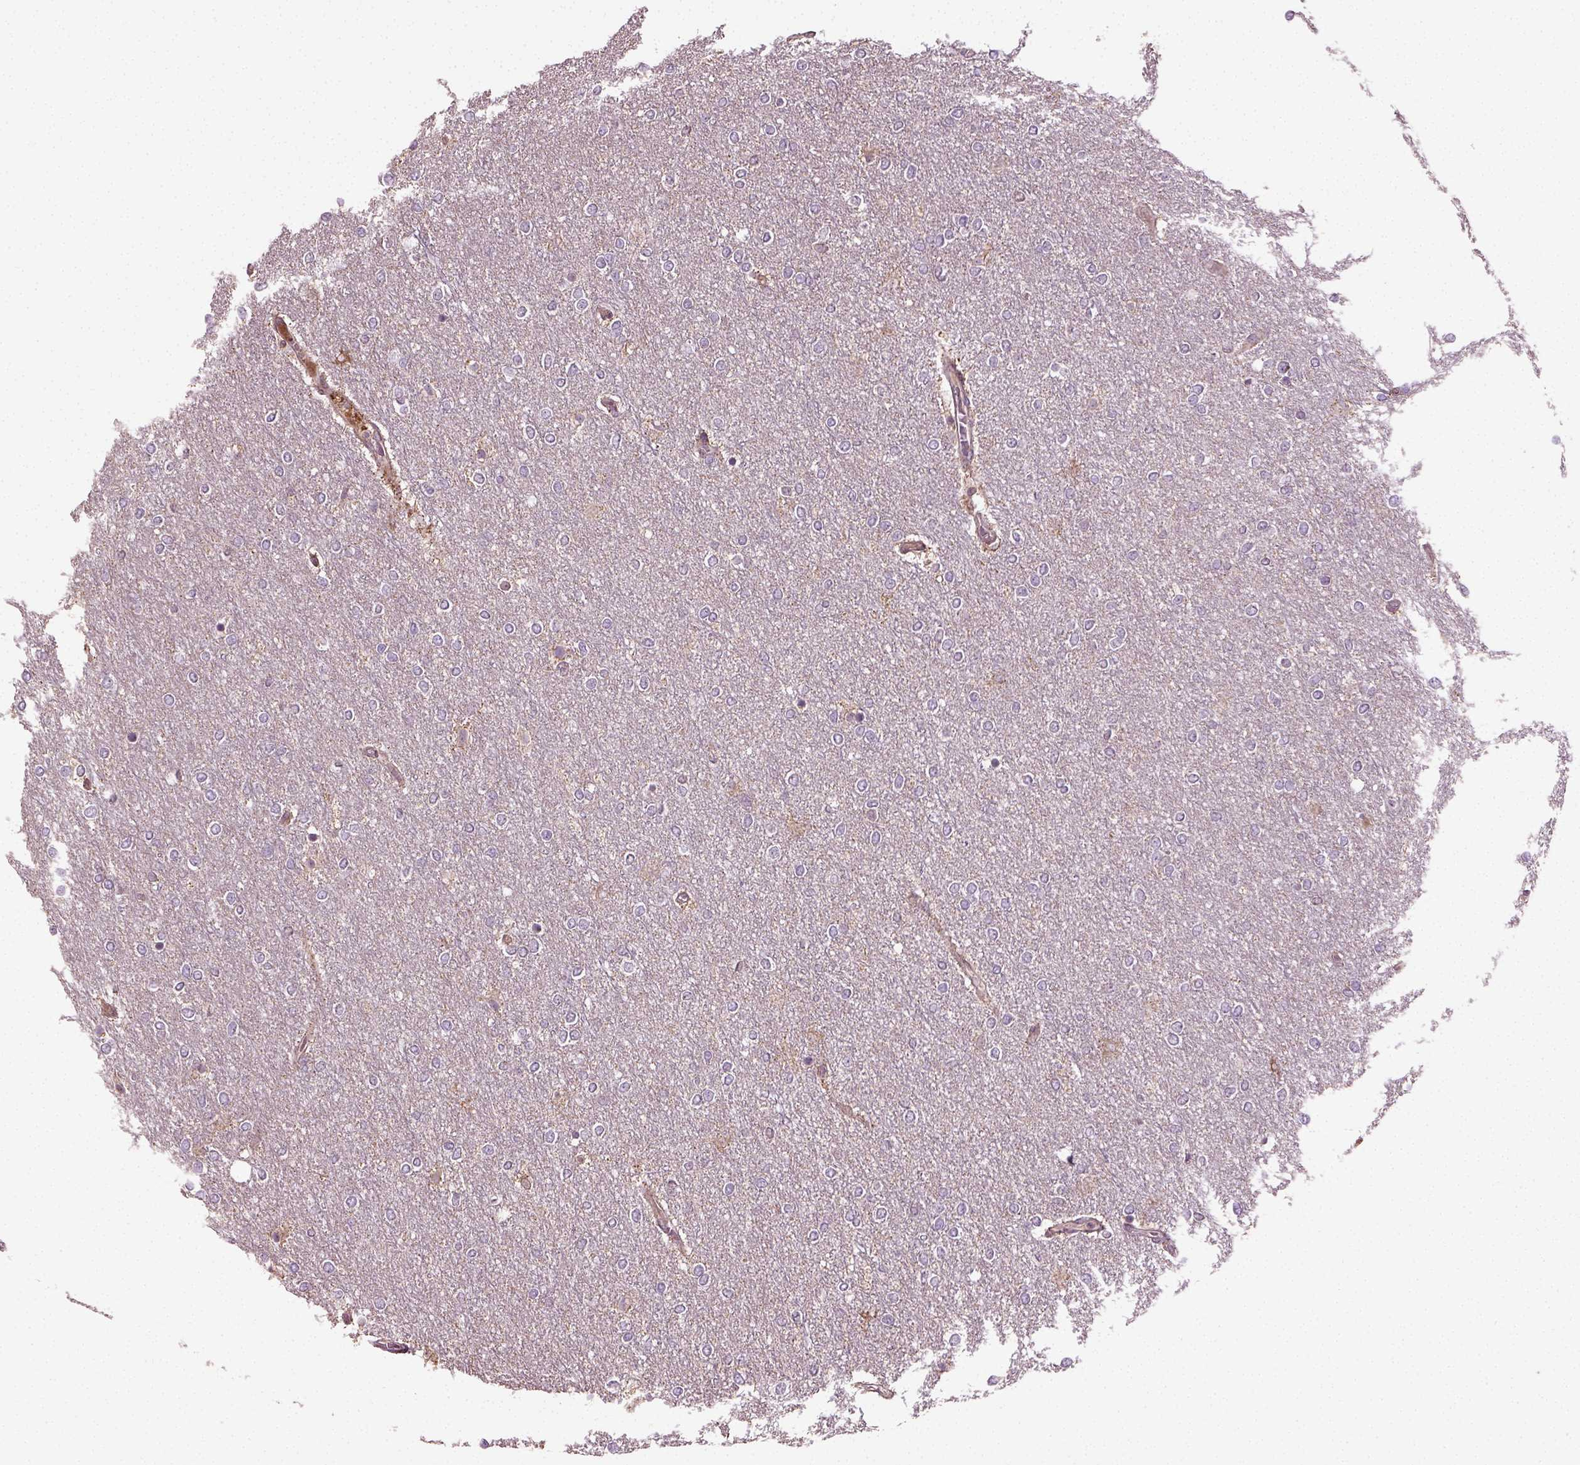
{"staining": {"intensity": "negative", "quantity": "none", "location": "none"}, "tissue": "glioma", "cell_type": "Tumor cells", "image_type": "cancer", "snomed": [{"axis": "morphology", "description": "Glioma, malignant, High grade"}, {"axis": "topography", "description": "Brain"}], "caption": "Immunohistochemistry photomicrograph of neoplastic tissue: human glioma stained with DAB displays no significant protein staining in tumor cells. Nuclei are stained in blue.", "gene": "ERV3-1", "patient": {"sex": "female", "age": 61}}